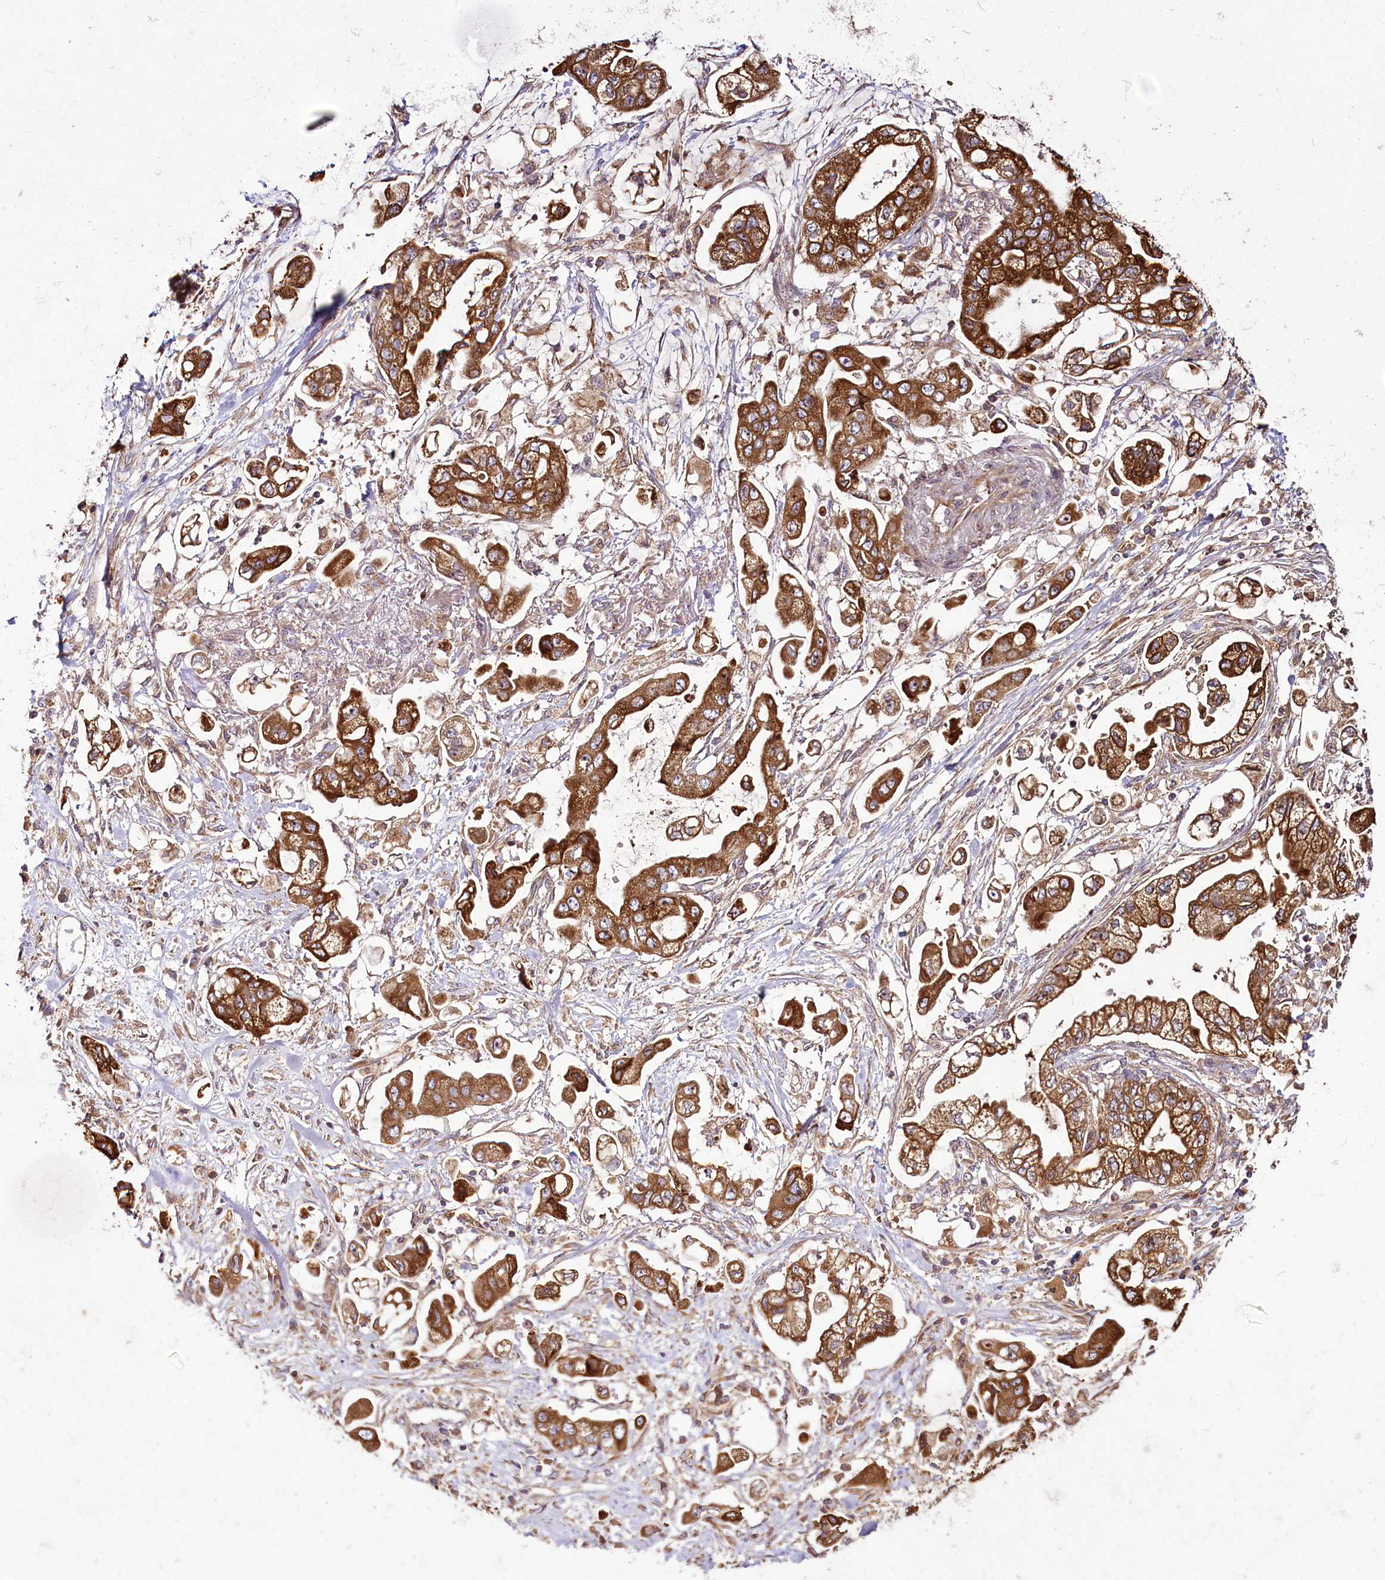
{"staining": {"intensity": "strong", "quantity": ">75%", "location": "cytoplasmic/membranous"}, "tissue": "stomach cancer", "cell_type": "Tumor cells", "image_type": "cancer", "snomed": [{"axis": "morphology", "description": "Adenocarcinoma, NOS"}, {"axis": "topography", "description": "Stomach"}], "caption": "Protein staining by immunohistochemistry (IHC) displays strong cytoplasmic/membranous staining in about >75% of tumor cells in stomach cancer (adenocarcinoma). The staining was performed using DAB (3,3'-diaminobenzidine) to visualize the protein expression in brown, while the nuclei were stained in blue with hematoxylin (Magnification: 20x).", "gene": "RAB7A", "patient": {"sex": "male", "age": 62}}